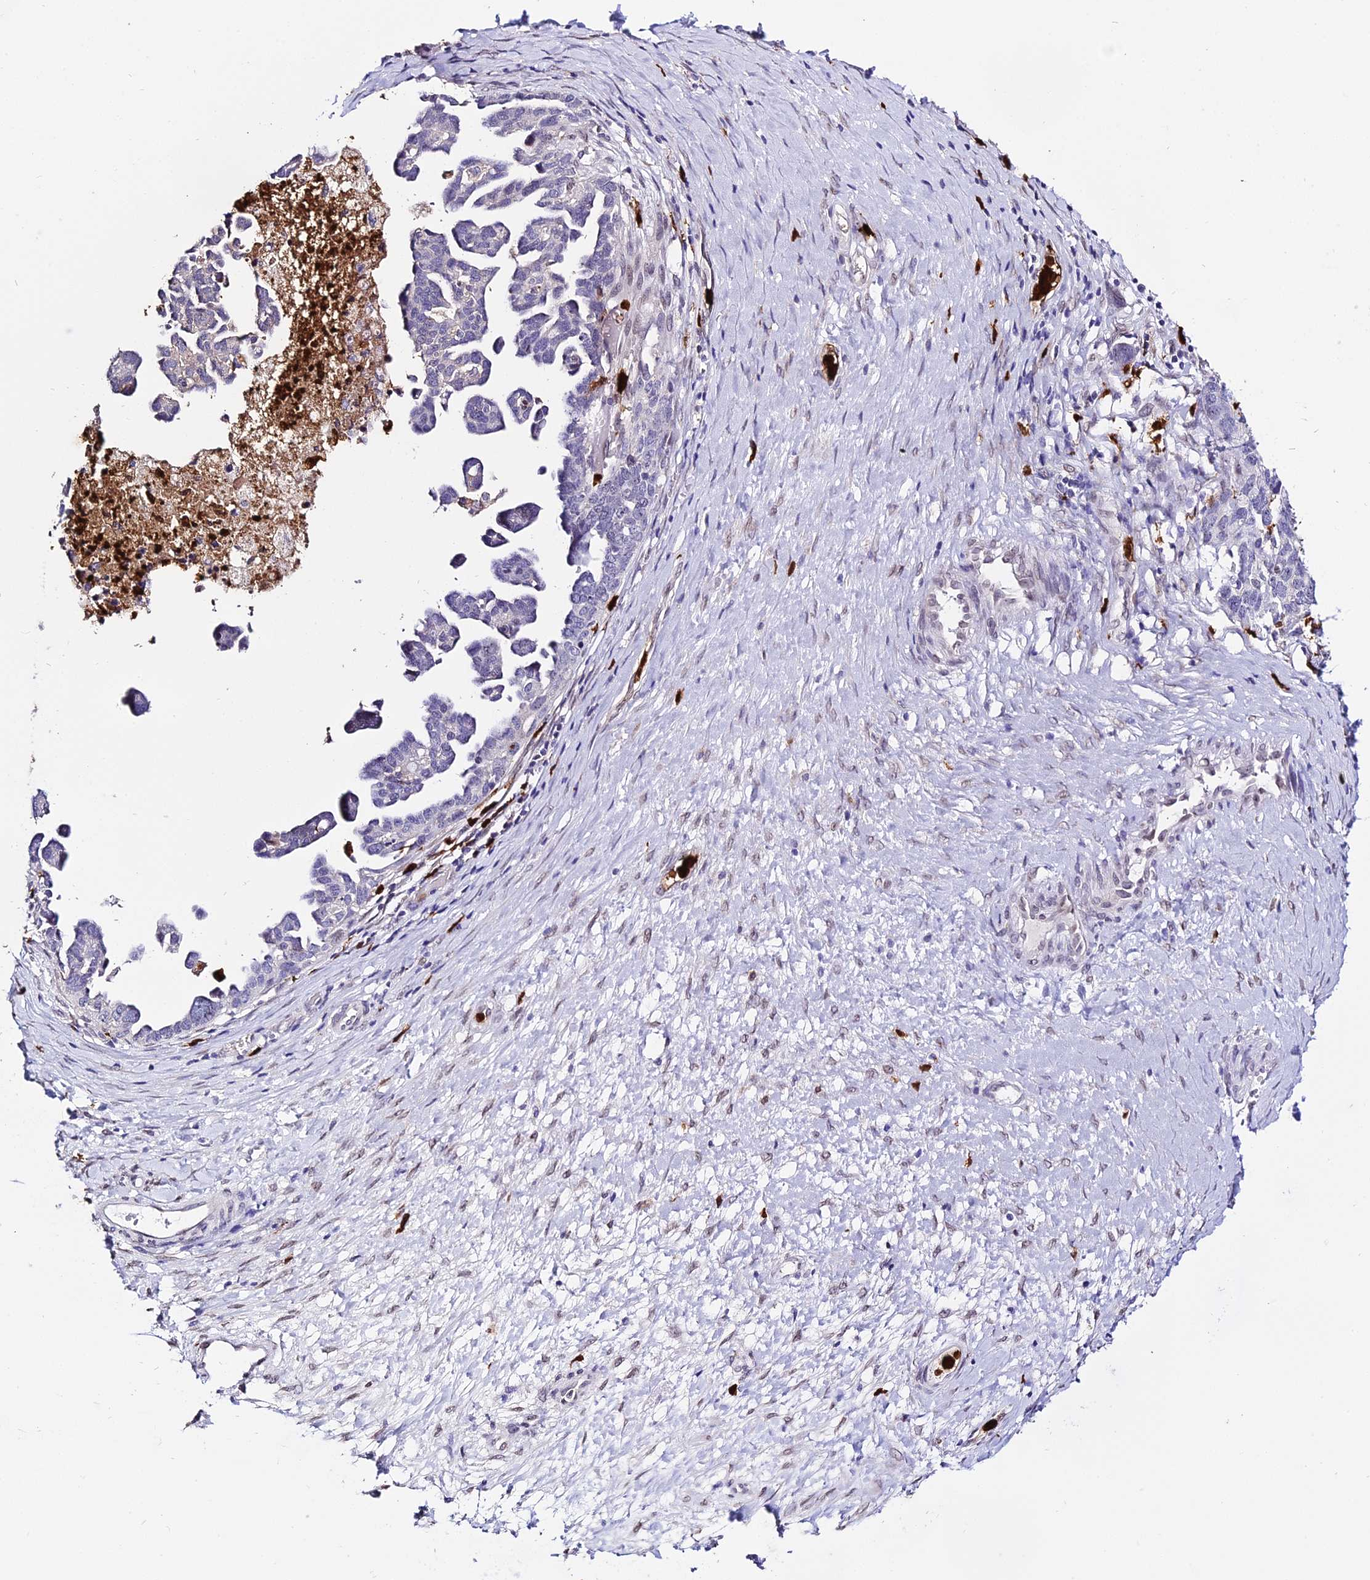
{"staining": {"intensity": "negative", "quantity": "none", "location": "none"}, "tissue": "ovarian cancer", "cell_type": "Tumor cells", "image_type": "cancer", "snomed": [{"axis": "morphology", "description": "Cystadenocarcinoma, serous, NOS"}, {"axis": "topography", "description": "Ovary"}], "caption": "A high-resolution photomicrograph shows immunohistochemistry (IHC) staining of ovarian cancer (serous cystadenocarcinoma), which shows no significant expression in tumor cells.", "gene": "MCM10", "patient": {"sex": "female", "age": 54}}